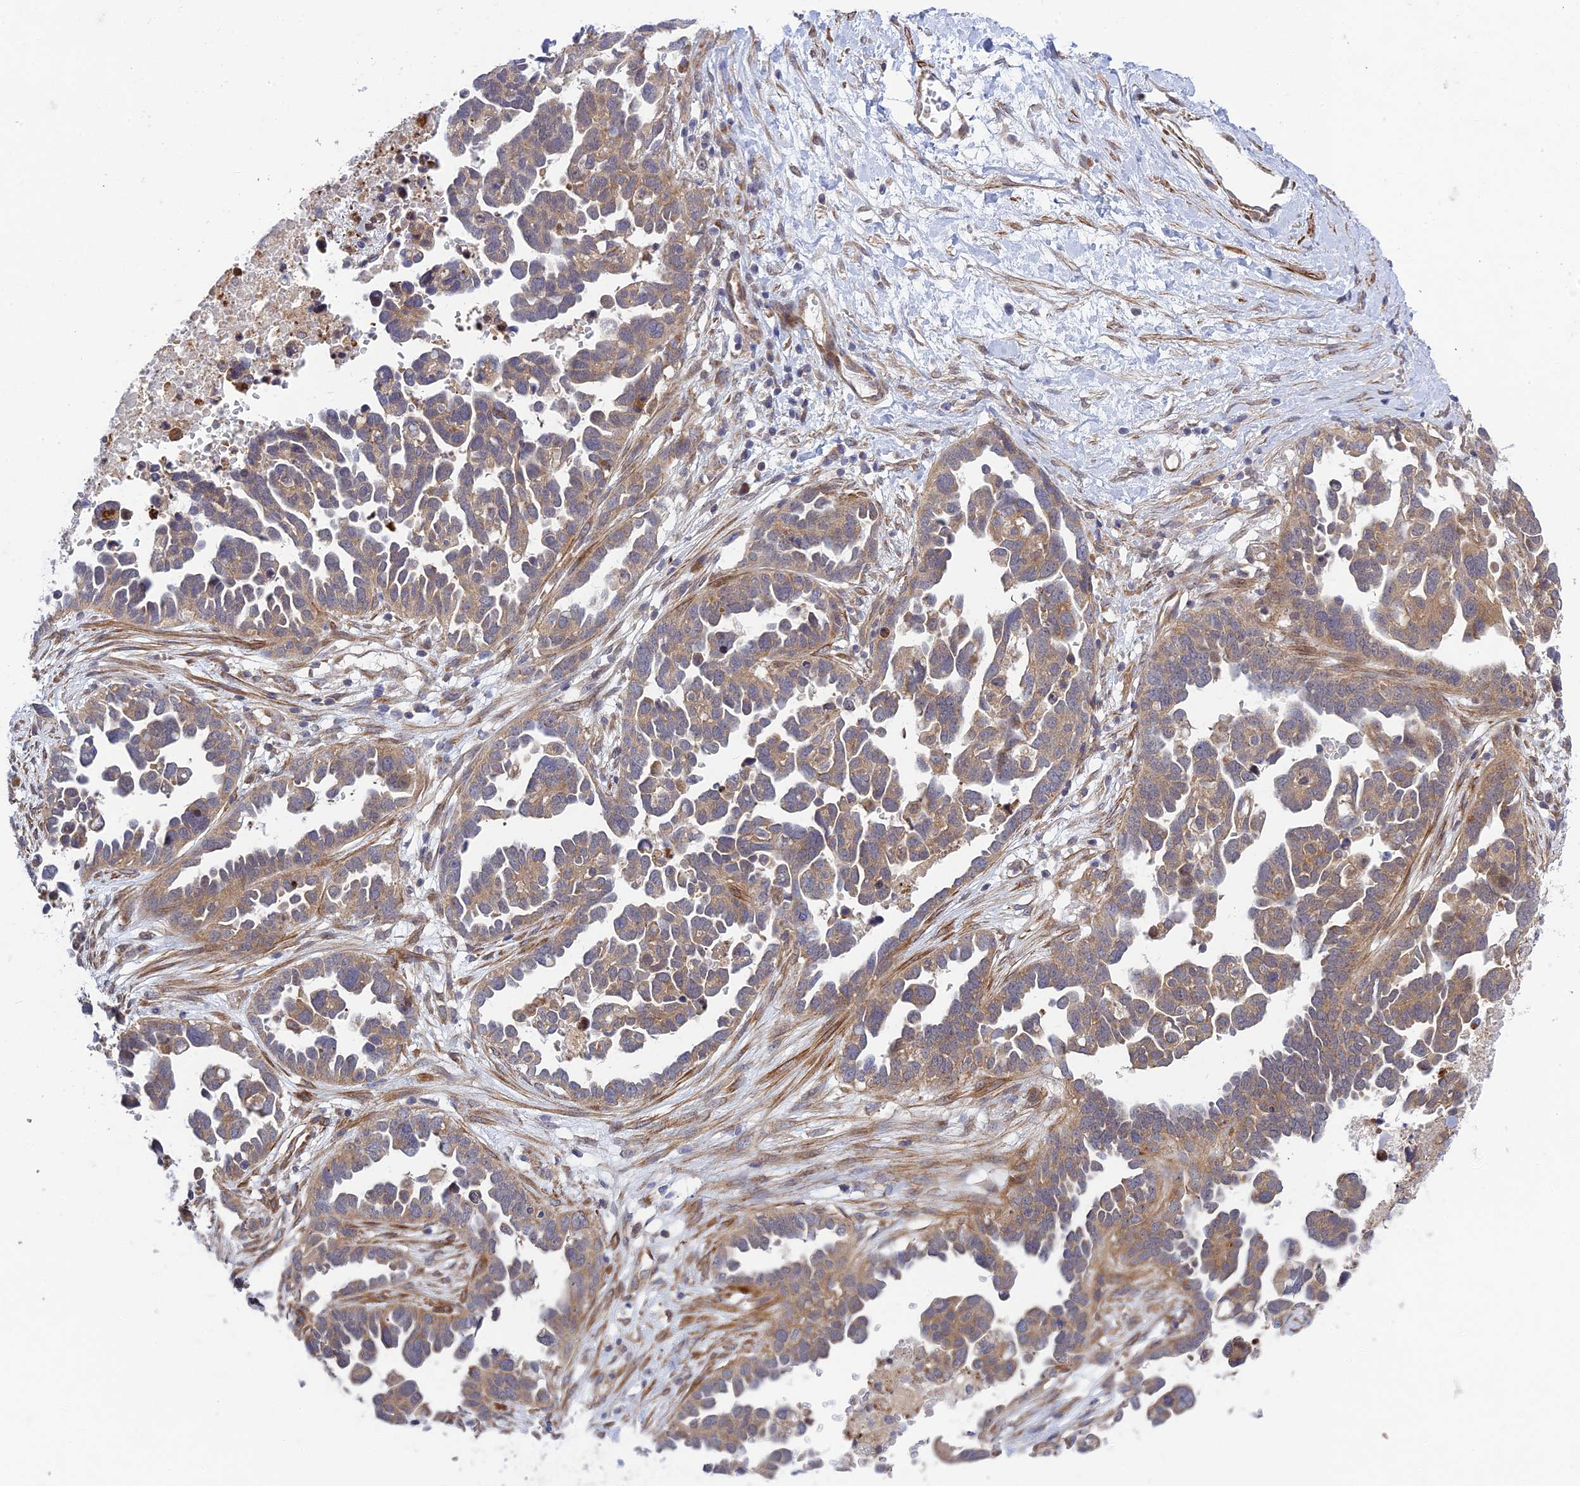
{"staining": {"intensity": "weak", "quantity": ">75%", "location": "cytoplasmic/membranous"}, "tissue": "ovarian cancer", "cell_type": "Tumor cells", "image_type": "cancer", "snomed": [{"axis": "morphology", "description": "Cystadenocarcinoma, serous, NOS"}, {"axis": "topography", "description": "Ovary"}], "caption": "Tumor cells reveal low levels of weak cytoplasmic/membranous staining in about >75% of cells in human ovarian cancer.", "gene": "INCA1", "patient": {"sex": "female", "age": 54}}